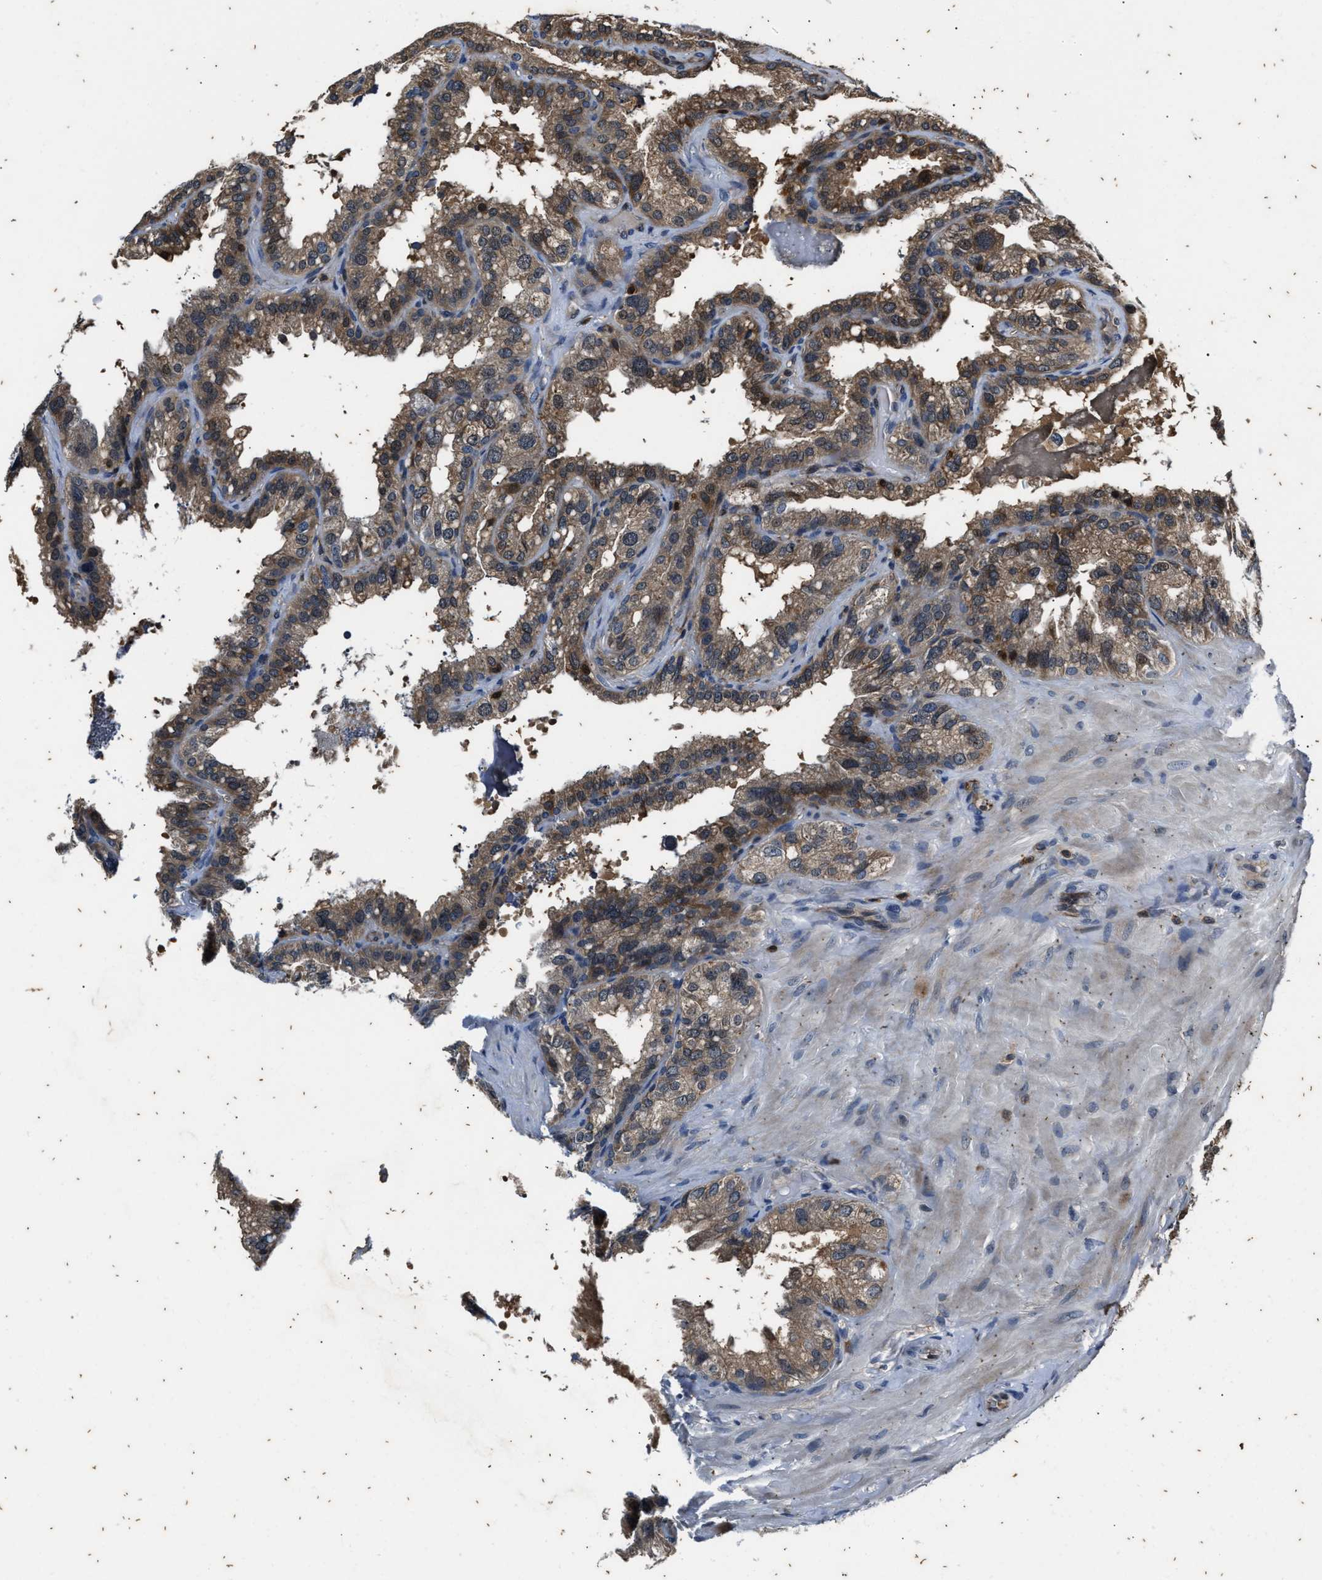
{"staining": {"intensity": "weak", "quantity": ">75%", "location": "cytoplasmic/membranous"}, "tissue": "seminal vesicle", "cell_type": "Glandular cells", "image_type": "normal", "snomed": [{"axis": "morphology", "description": "Normal tissue, NOS"}, {"axis": "topography", "description": "Seminal veicle"}], "caption": "Protein expression analysis of normal human seminal vesicle reveals weak cytoplasmic/membranous expression in about >75% of glandular cells. (Stains: DAB in brown, nuclei in blue, Microscopy: brightfield microscopy at high magnification).", "gene": "PTPN7", "patient": {"sex": "male", "age": 68}}